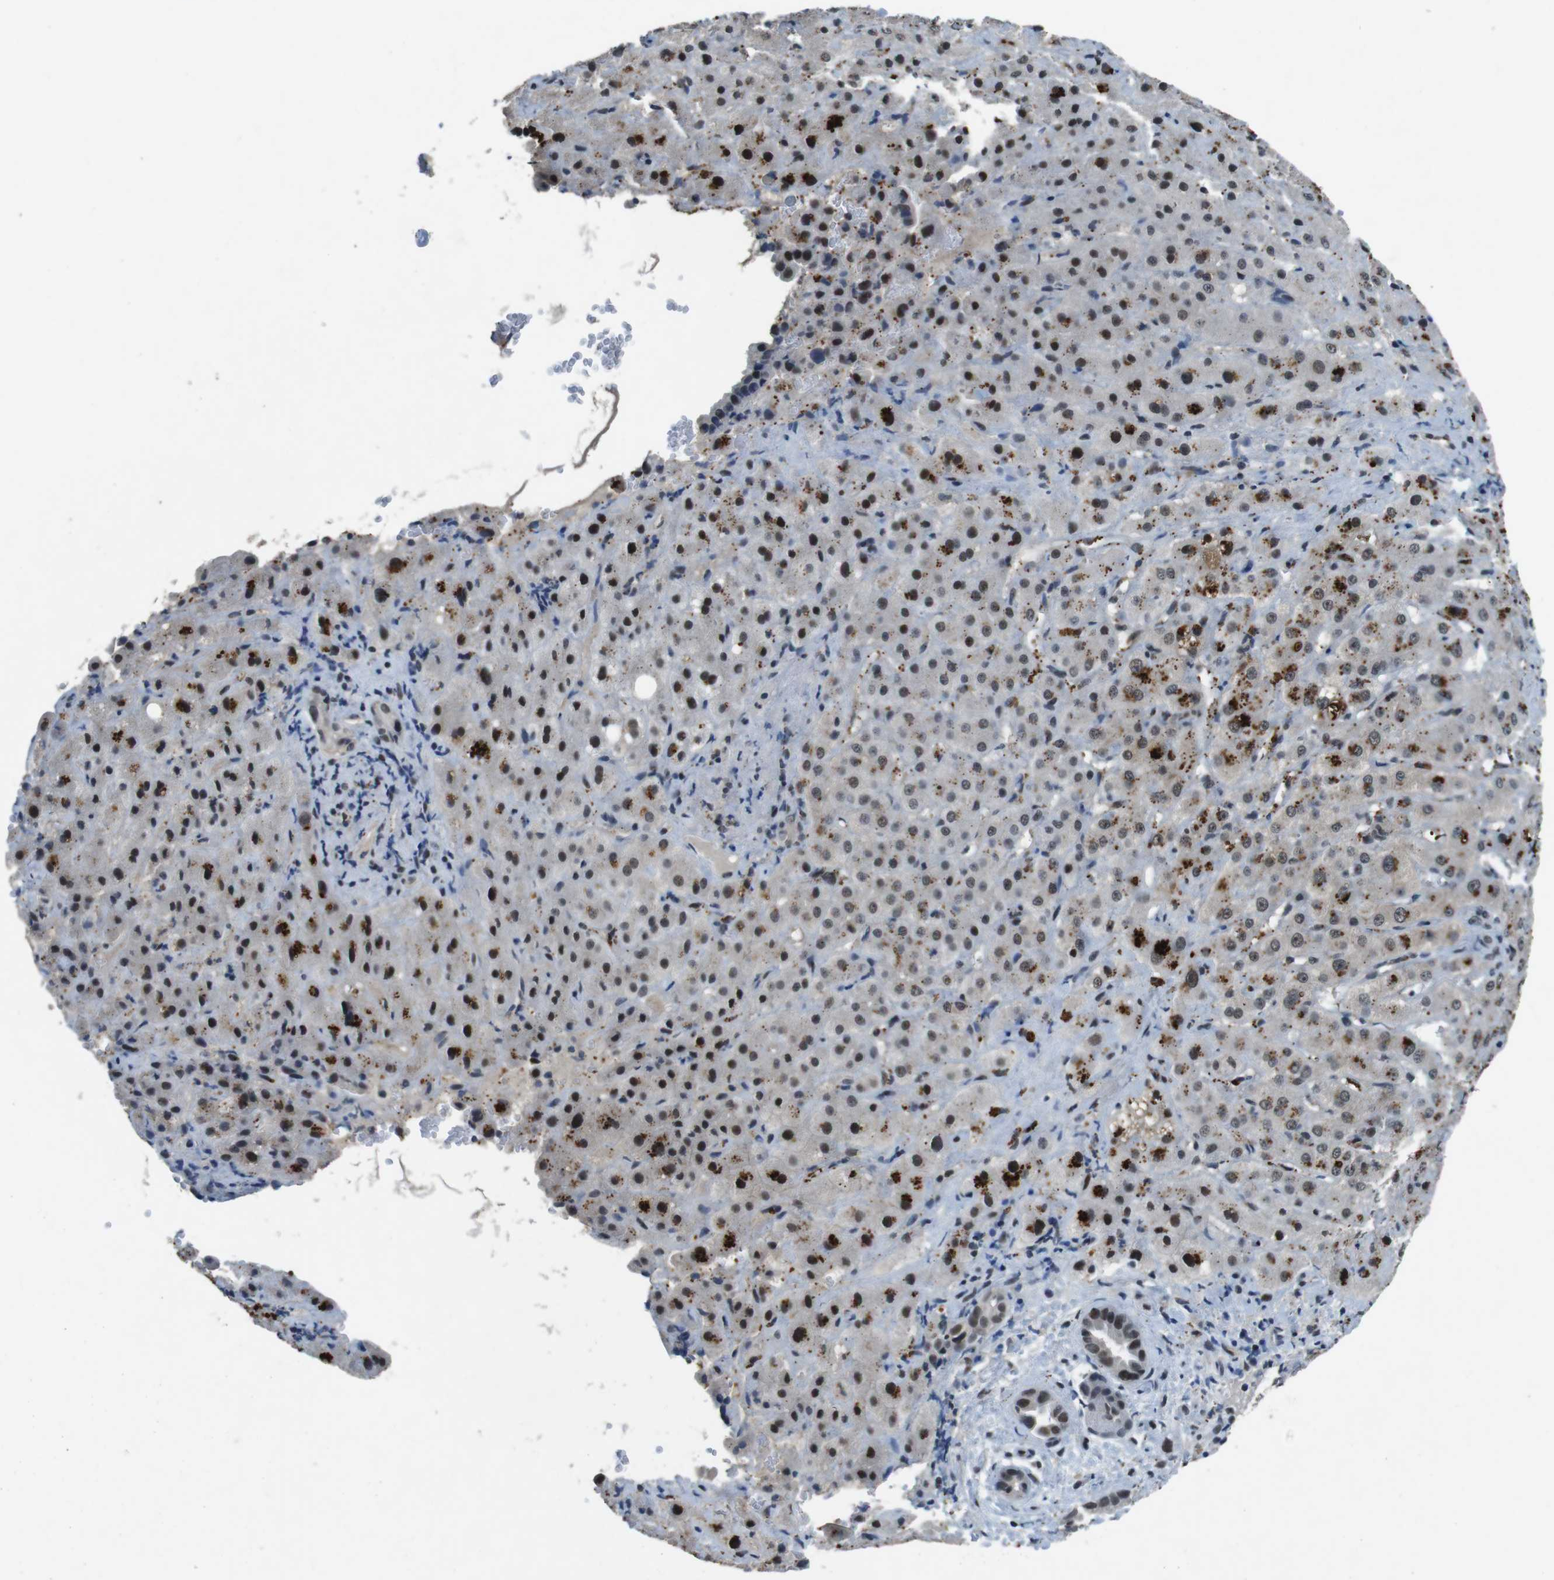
{"staining": {"intensity": "moderate", "quantity": ">75%", "location": "cytoplasmic/membranous,nuclear"}, "tissue": "liver cancer", "cell_type": "Tumor cells", "image_type": "cancer", "snomed": [{"axis": "morphology", "description": "Cholangiocarcinoma"}, {"axis": "topography", "description": "Liver"}], "caption": "Human liver cancer stained with a protein marker demonstrates moderate staining in tumor cells.", "gene": "USP7", "patient": {"sex": "female", "age": 65}}